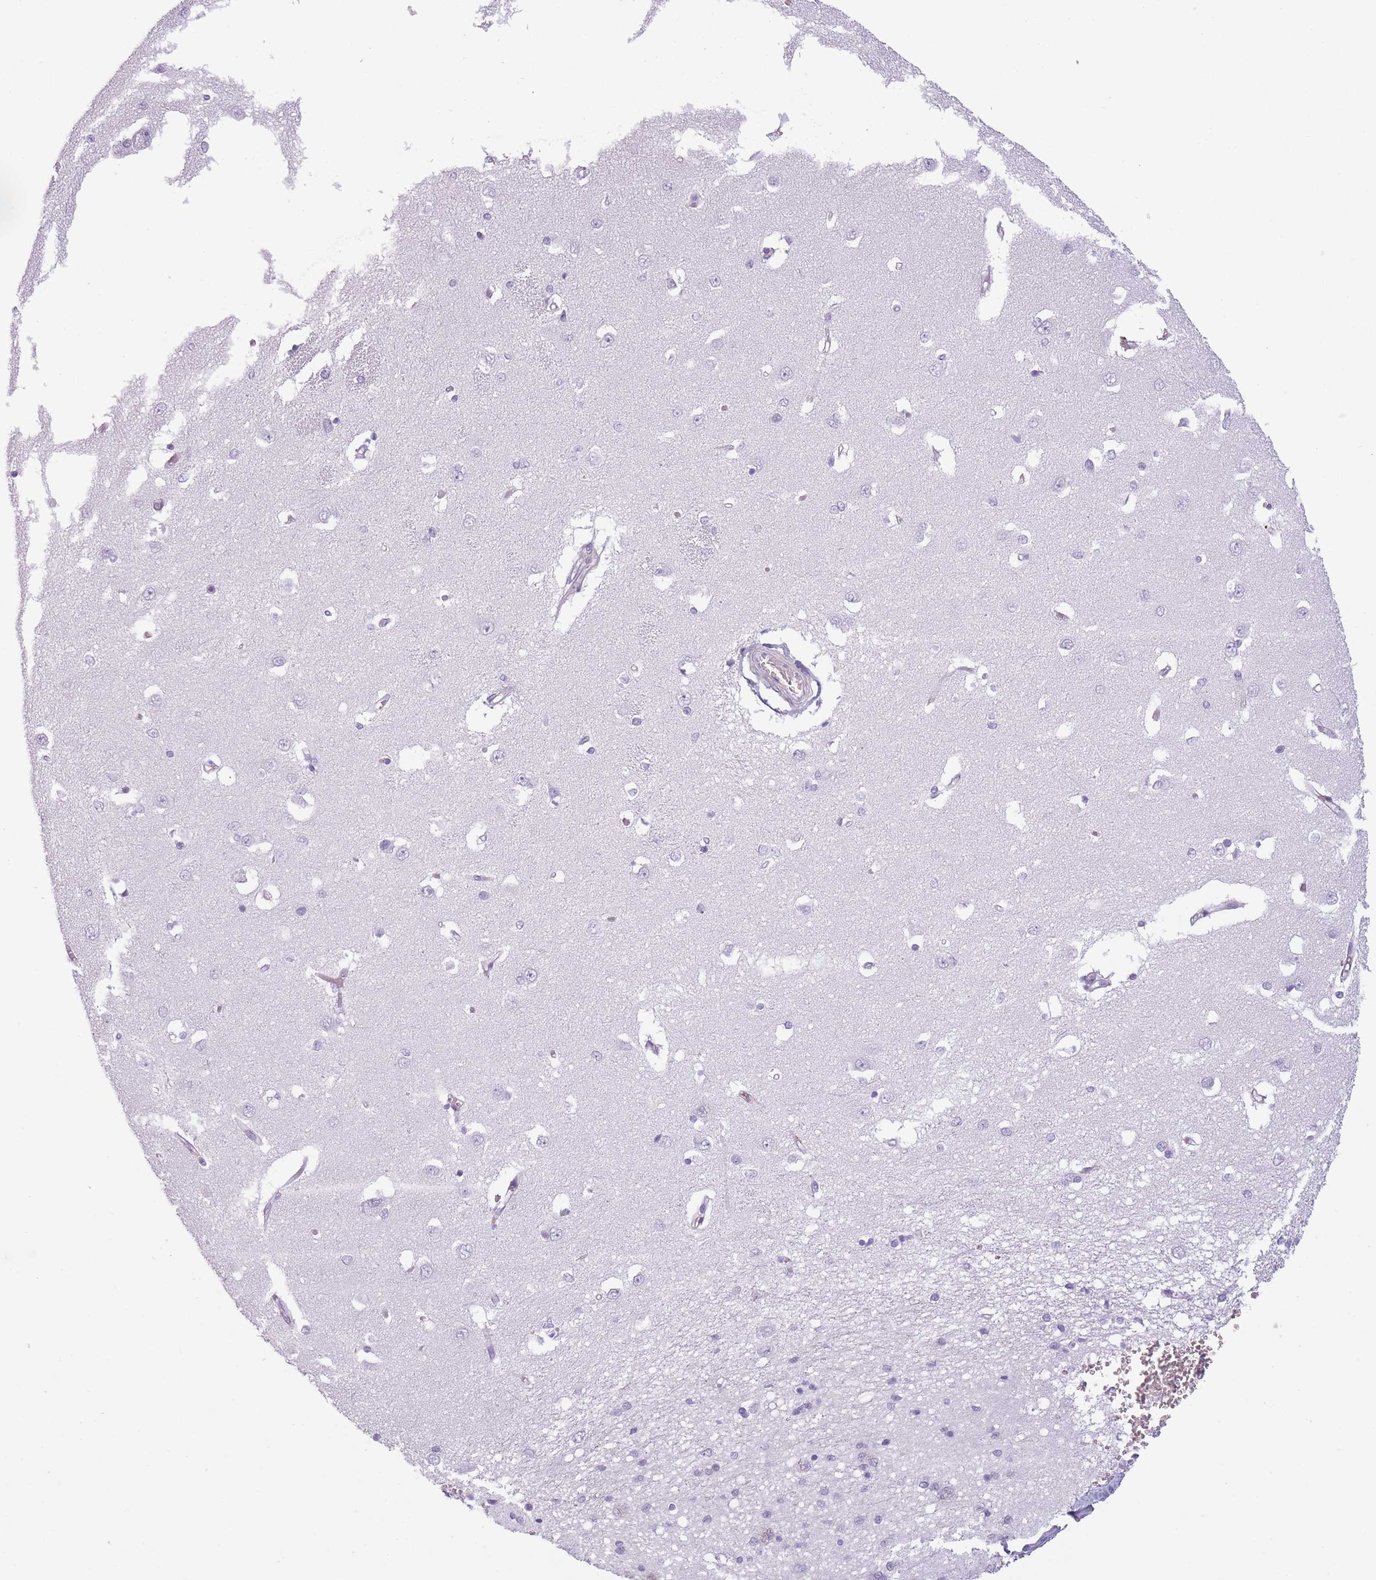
{"staining": {"intensity": "negative", "quantity": "none", "location": "none"}, "tissue": "caudate", "cell_type": "Glial cells", "image_type": "normal", "snomed": [{"axis": "morphology", "description": "Normal tissue, NOS"}, {"axis": "topography", "description": "Lateral ventricle wall"}], "caption": "There is no significant staining in glial cells of caudate.", "gene": "GGT1", "patient": {"sex": "male", "age": 37}}